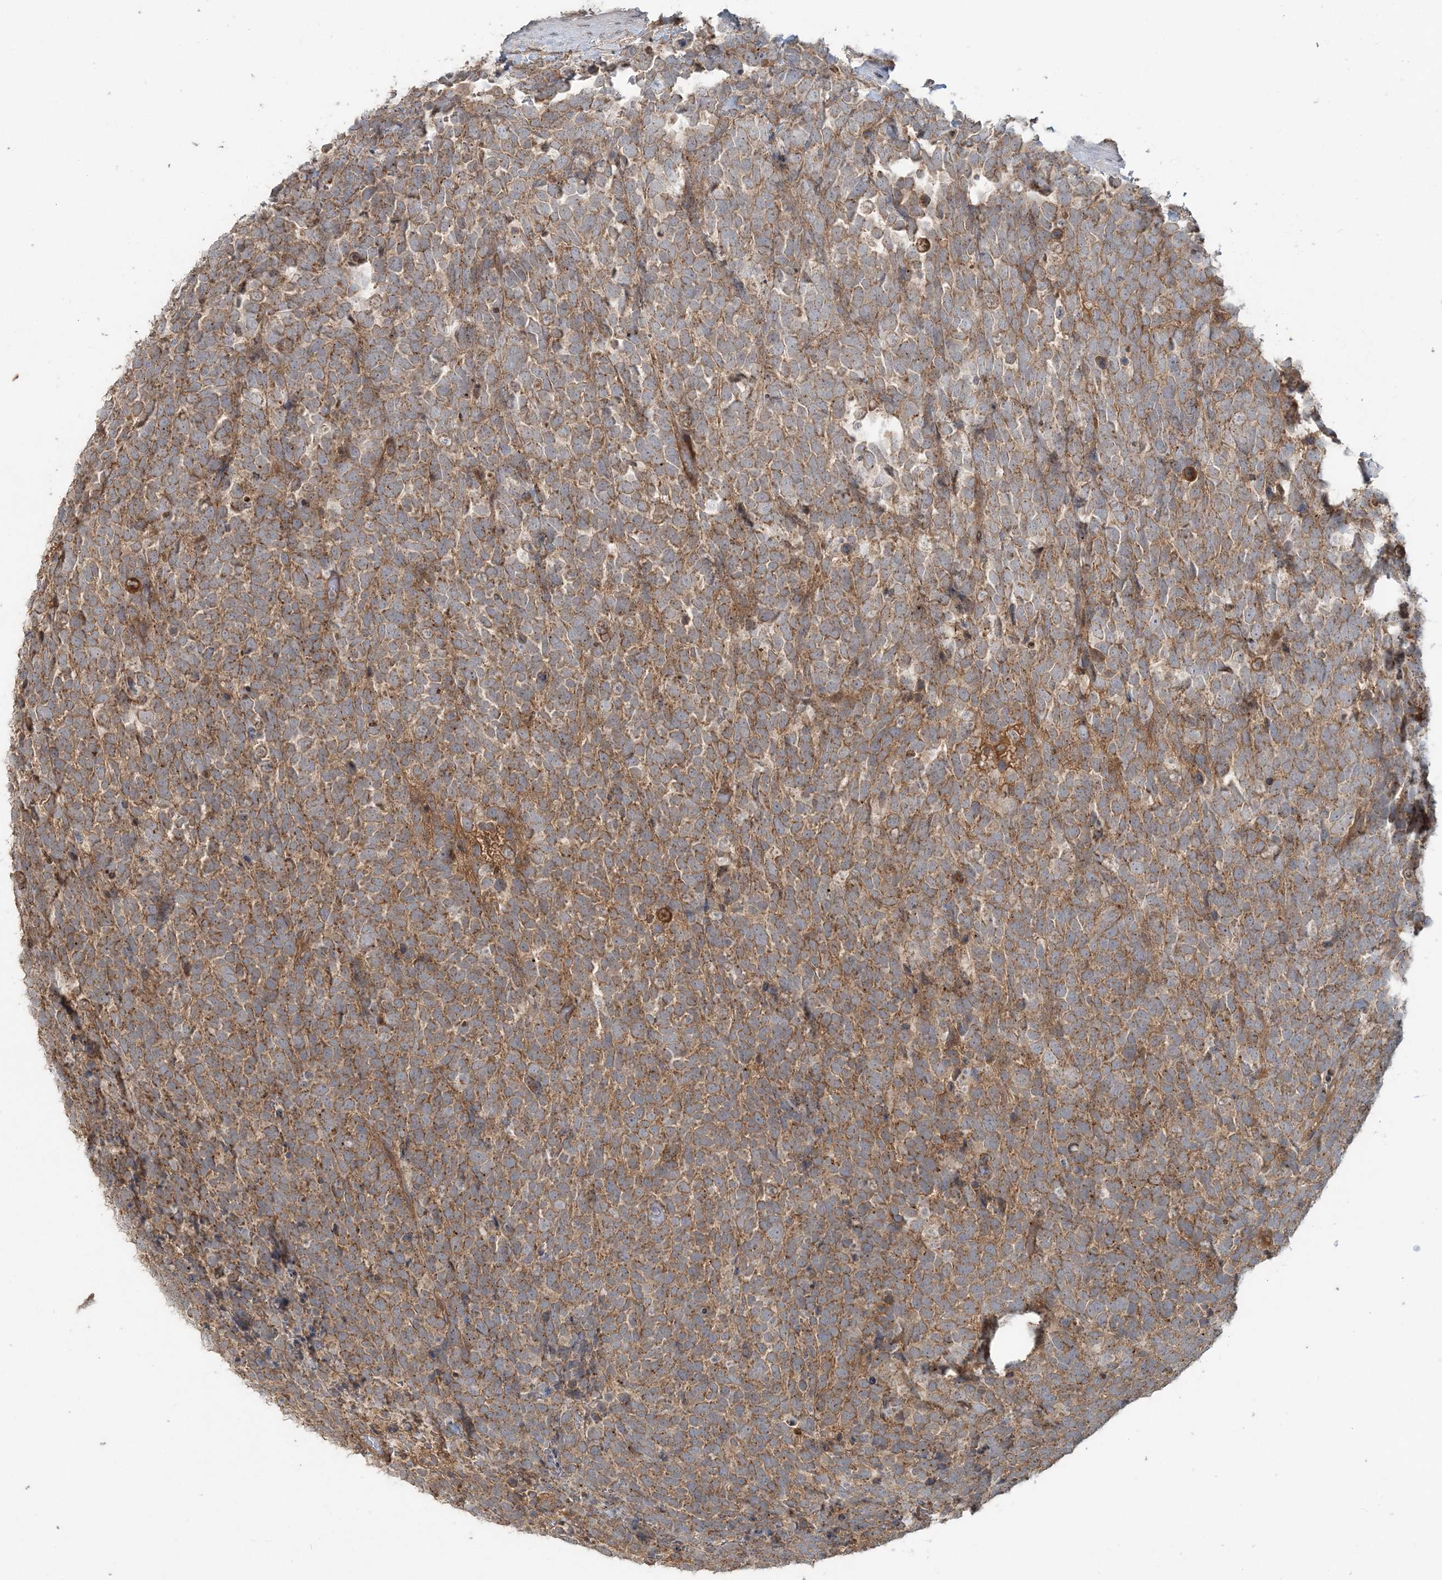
{"staining": {"intensity": "moderate", "quantity": ">75%", "location": "cytoplasmic/membranous"}, "tissue": "urothelial cancer", "cell_type": "Tumor cells", "image_type": "cancer", "snomed": [{"axis": "morphology", "description": "Urothelial carcinoma, High grade"}, {"axis": "topography", "description": "Urinary bladder"}], "caption": "Immunohistochemistry of human urothelial cancer displays medium levels of moderate cytoplasmic/membranous positivity in approximately >75% of tumor cells. The staining was performed using DAB, with brown indicating positive protein expression. Nuclei are stained blue with hematoxylin.", "gene": "STIM2", "patient": {"sex": "female", "age": 82}}